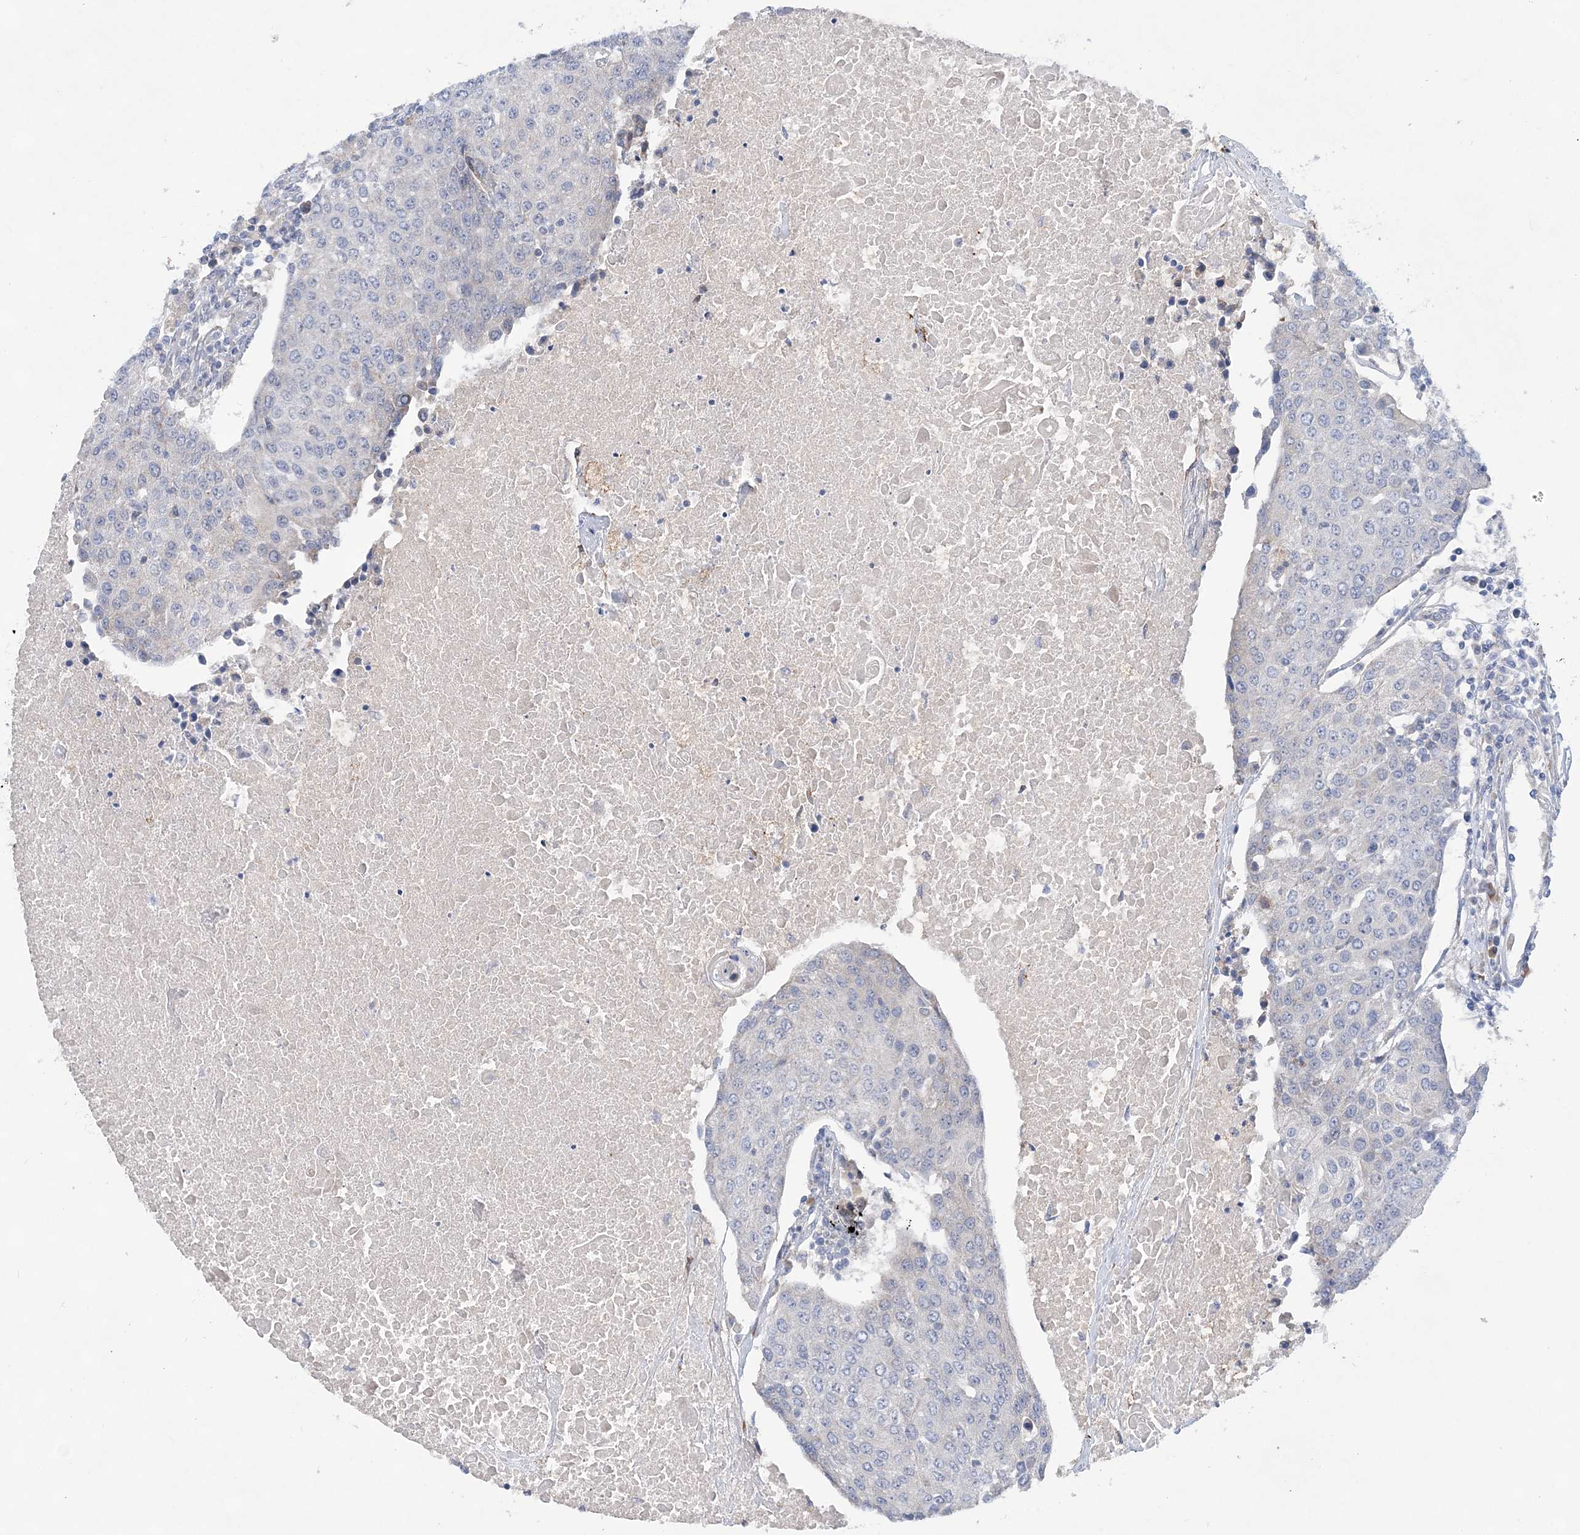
{"staining": {"intensity": "negative", "quantity": "none", "location": "none"}, "tissue": "urothelial cancer", "cell_type": "Tumor cells", "image_type": "cancer", "snomed": [{"axis": "morphology", "description": "Urothelial carcinoma, High grade"}, {"axis": "topography", "description": "Urinary bladder"}], "caption": "IHC micrograph of neoplastic tissue: human urothelial cancer stained with DAB (3,3'-diaminobenzidine) displays no significant protein staining in tumor cells.", "gene": "TRAPPC13", "patient": {"sex": "female", "age": 85}}